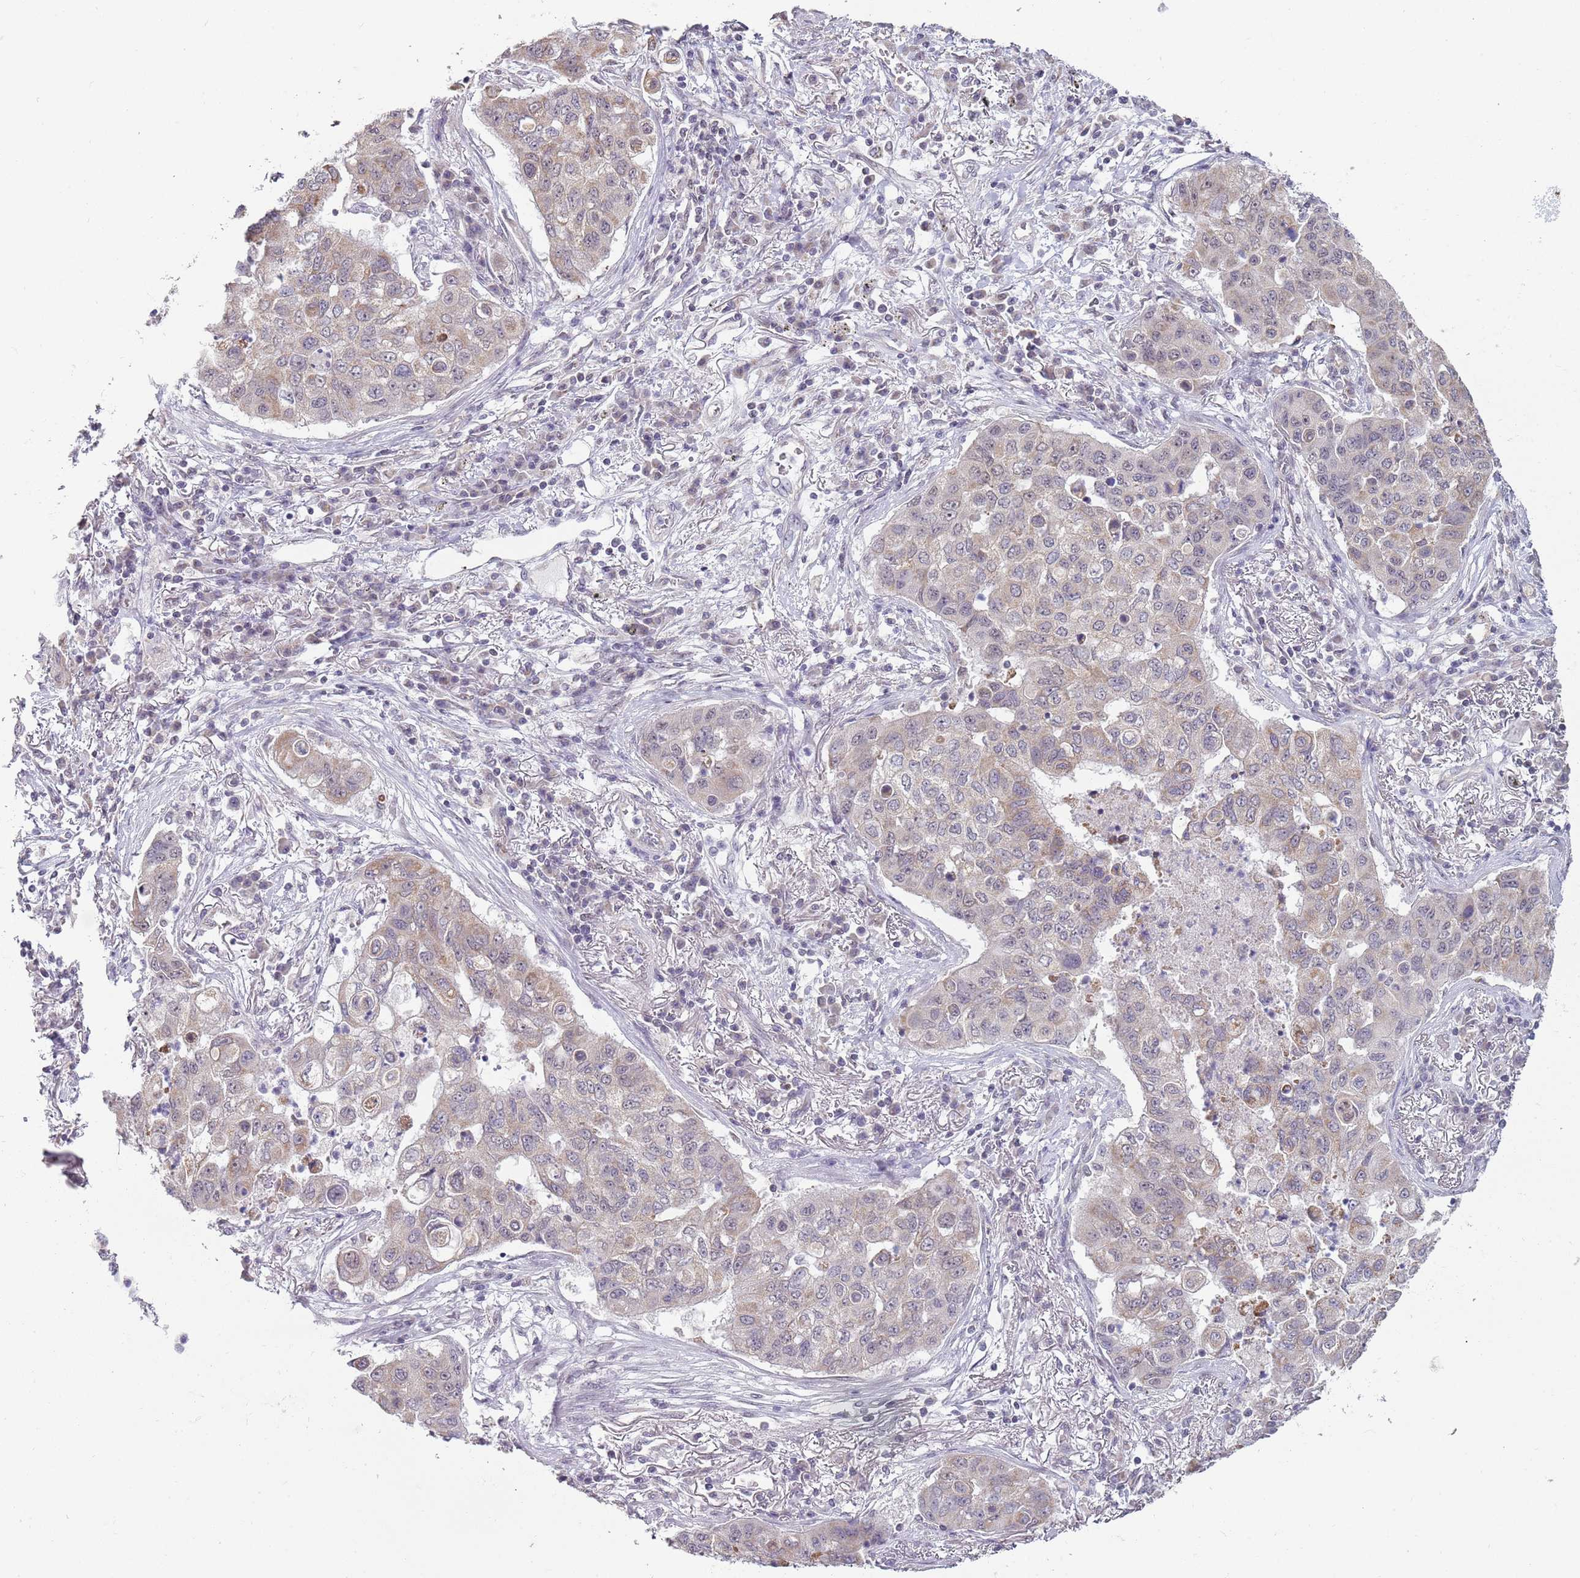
{"staining": {"intensity": "weak", "quantity": "<25%", "location": "cytoplasmic/membranous"}, "tissue": "lung cancer", "cell_type": "Tumor cells", "image_type": "cancer", "snomed": [{"axis": "morphology", "description": "Squamous cell carcinoma, NOS"}, {"axis": "topography", "description": "Lung"}], "caption": "There is no significant positivity in tumor cells of squamous cell carcinoma (lung). (Immunohistochemistry (ihc), brightfield microscopy, high magnification).", "gene": "SMARCAL1", "patient": {"sex": "male", "age": 74}}